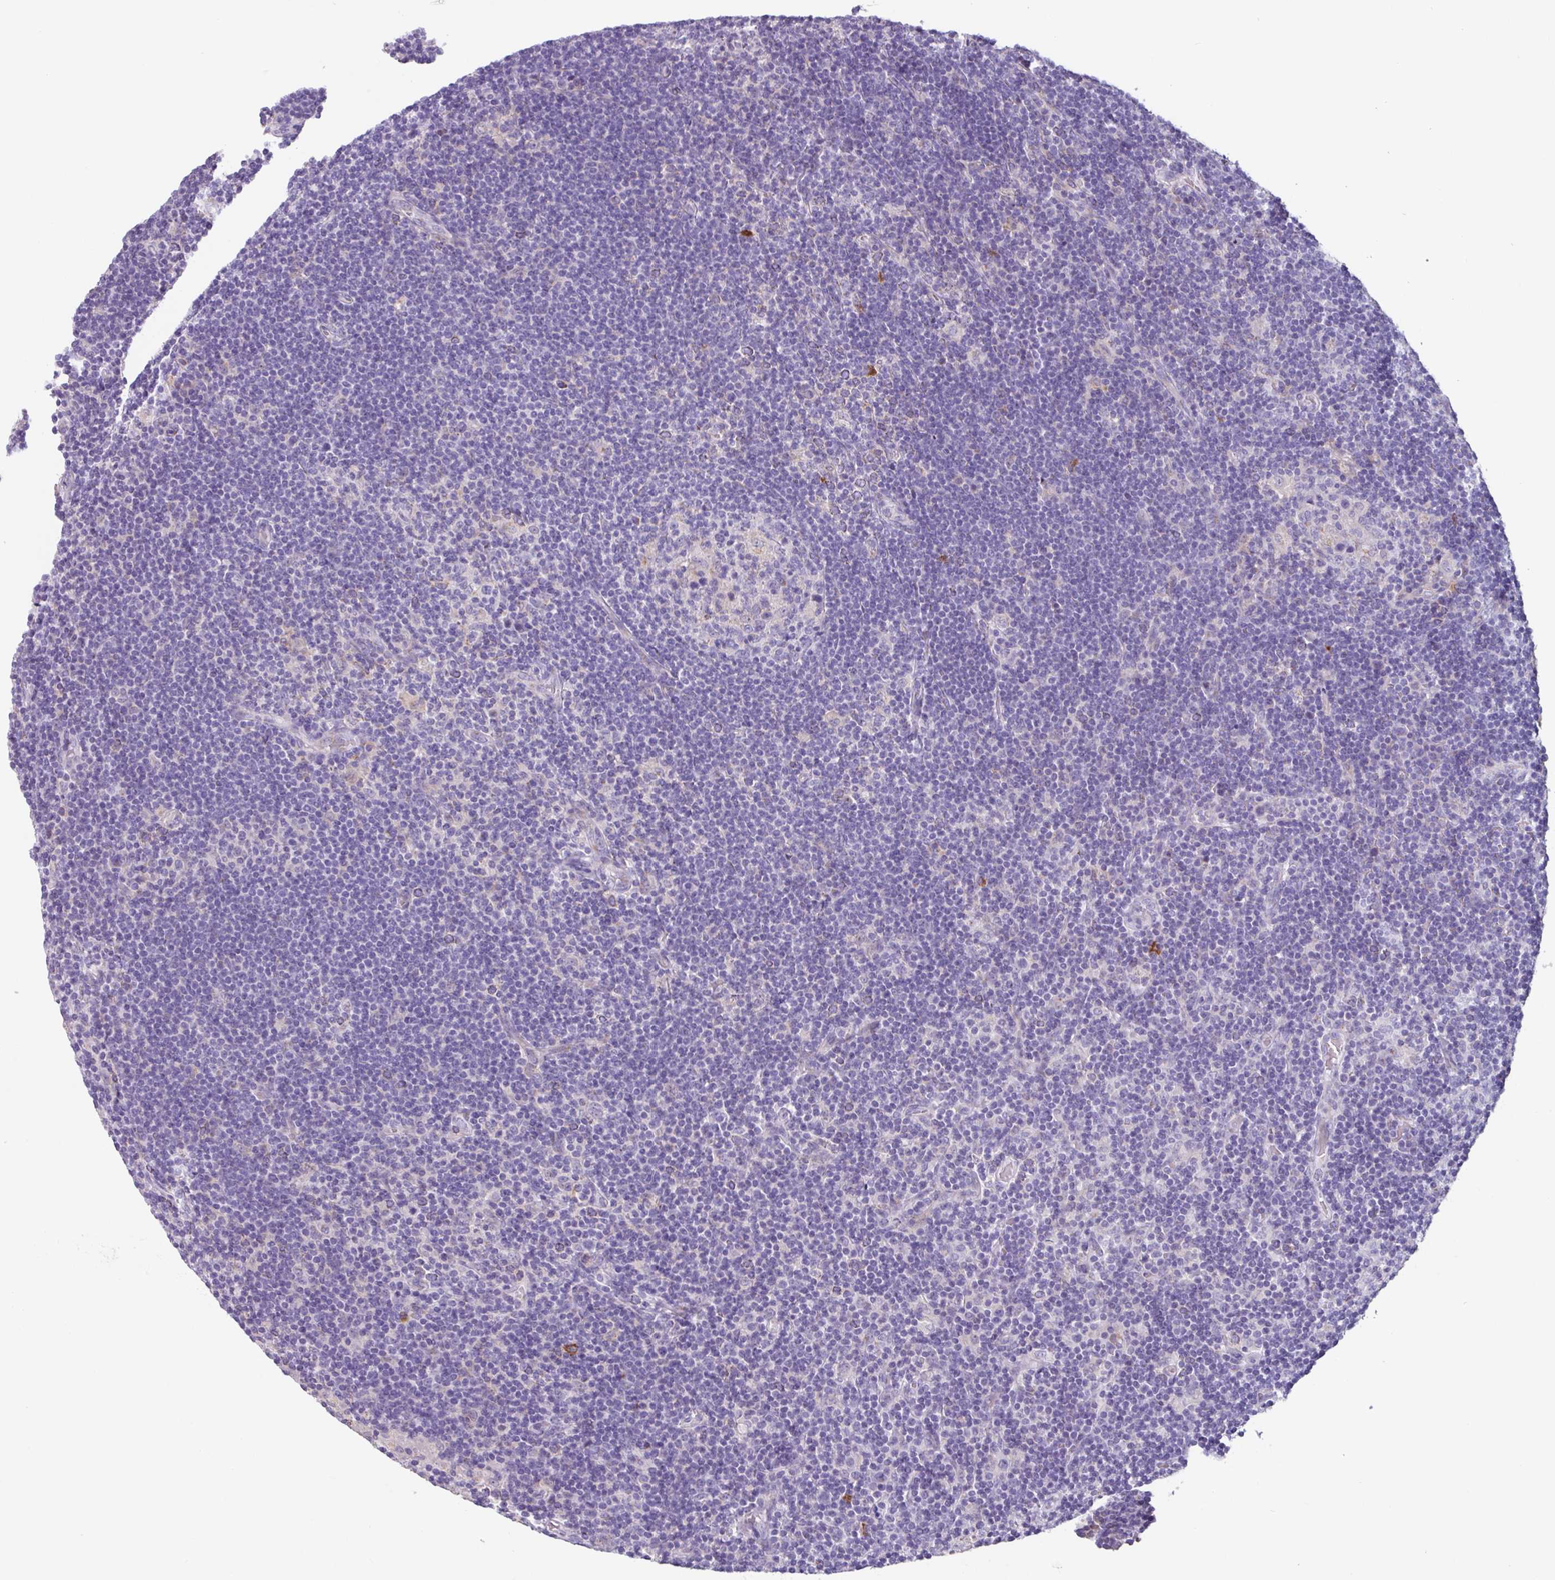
{"staining": {"intensity": "negative", "quantity": "none", "location": "none"}, "tissue": "lymphoma", "cell_type": "Tumor cells", "image_type": "cancer", "snomed": [{"axis": "morphology", "description": "Hodgkin's disease, NOS"}, {"axis": "topography", "description": "Lymph node"}], "caption": "High power microscopy image of an immunohistochemistry histopathology image of Hodgkin's disease, revealing no significant expression in tumor cells.", "gene": "ADGRE1", "patient": {"sex": "female", "age": 57}}